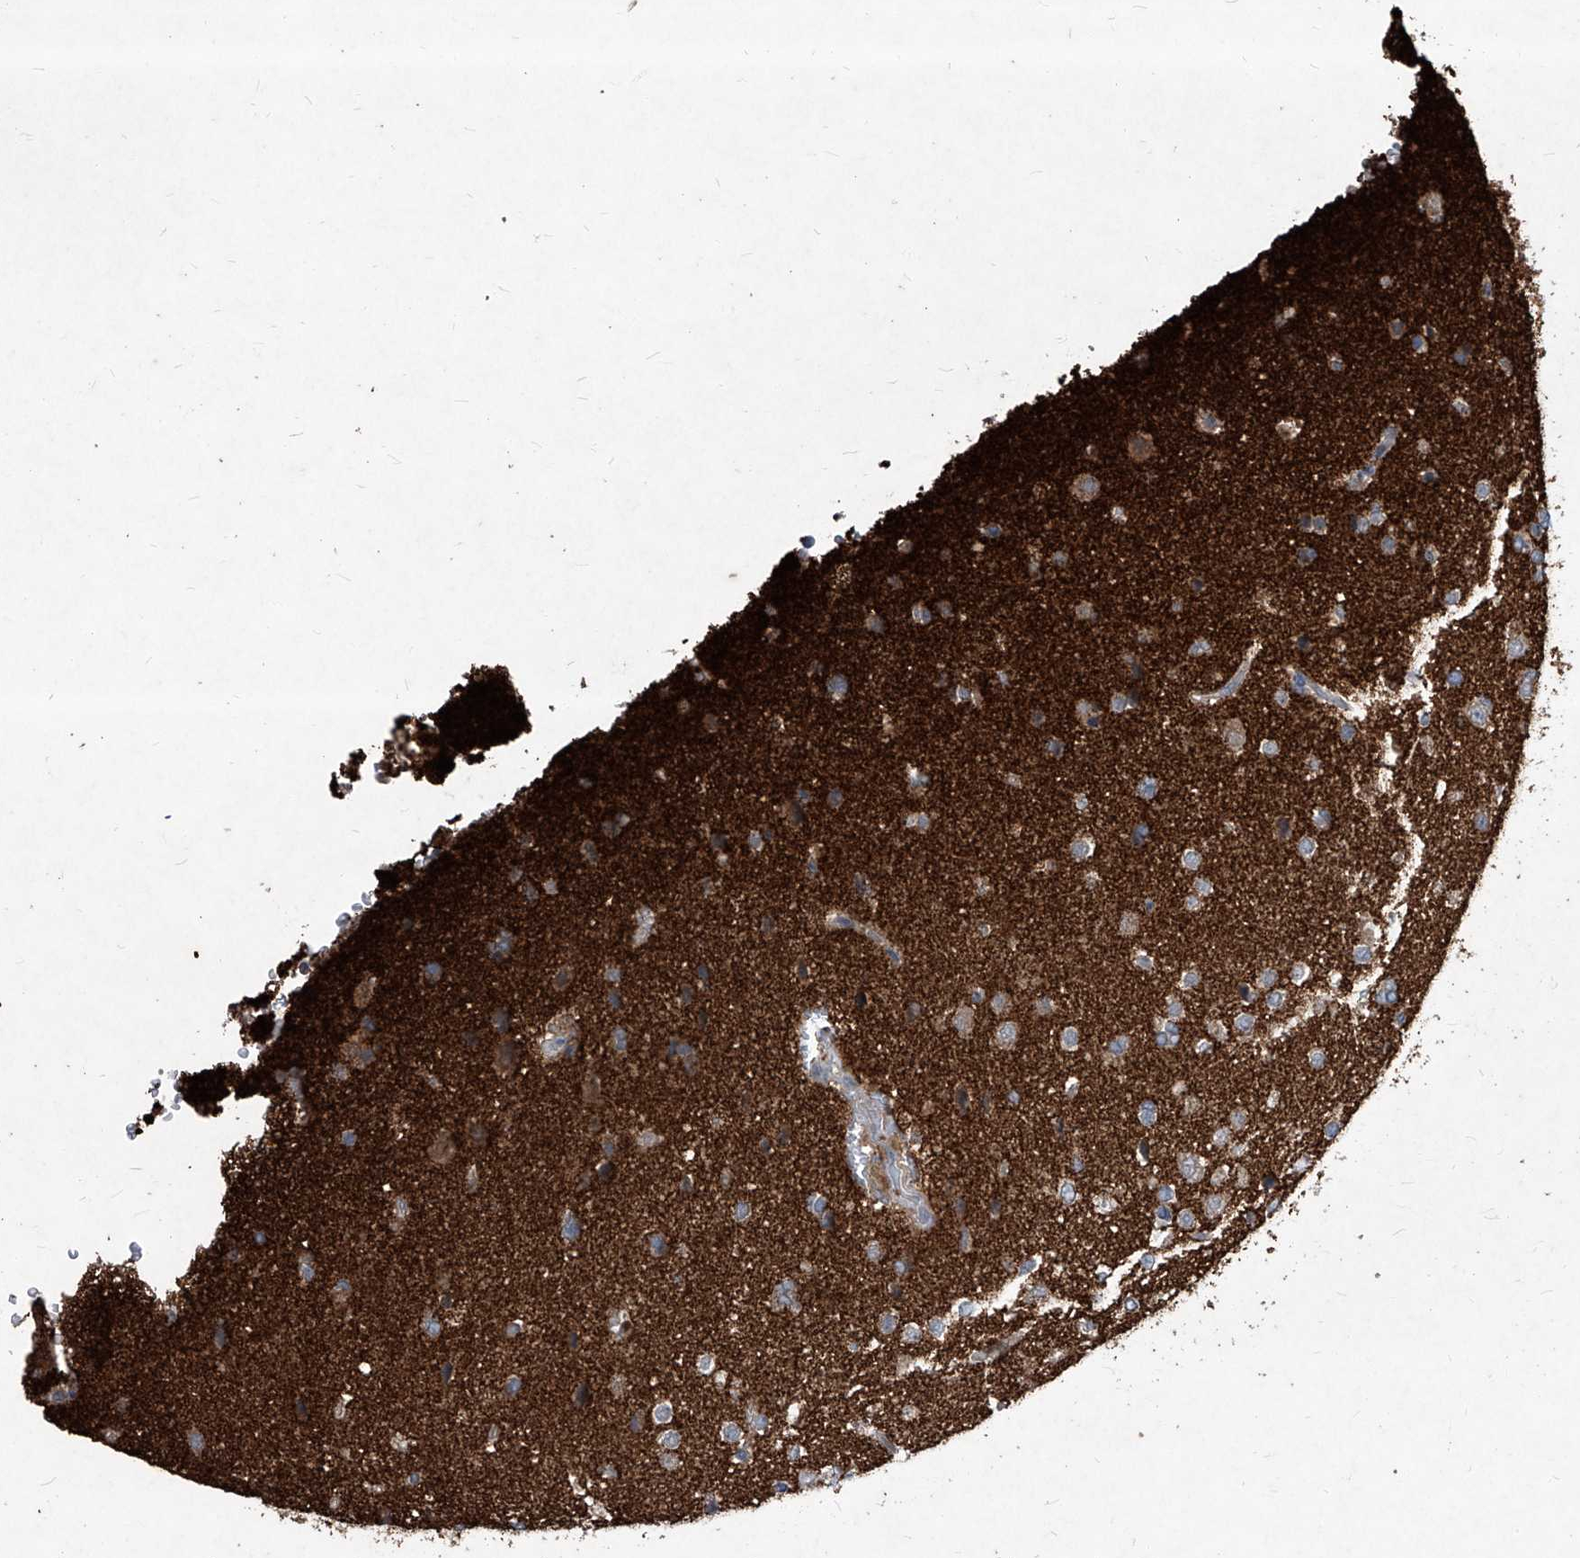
{"staining": {"intensity": "negative", "quantity": "none", "location": "none"}, "tissue": "glioma", "cell_type": "Tumor cells", "image_type": "cancer", "snomed": [{"axis": "morphology", "description": "Glioma, malignant, High grade"}, {"axis": "topography", "description": "Brain"}], "caption": "Histopathology image shows no protein staining in tumor cells of glioma tissue. (Stains: DAB immunohistochemistry with hematoxylin counter stain, Microscopy: brightfield microscopy at high magnification).", "gene": "SYNGR1", "patient": {"sex": "male", "age": 71}}